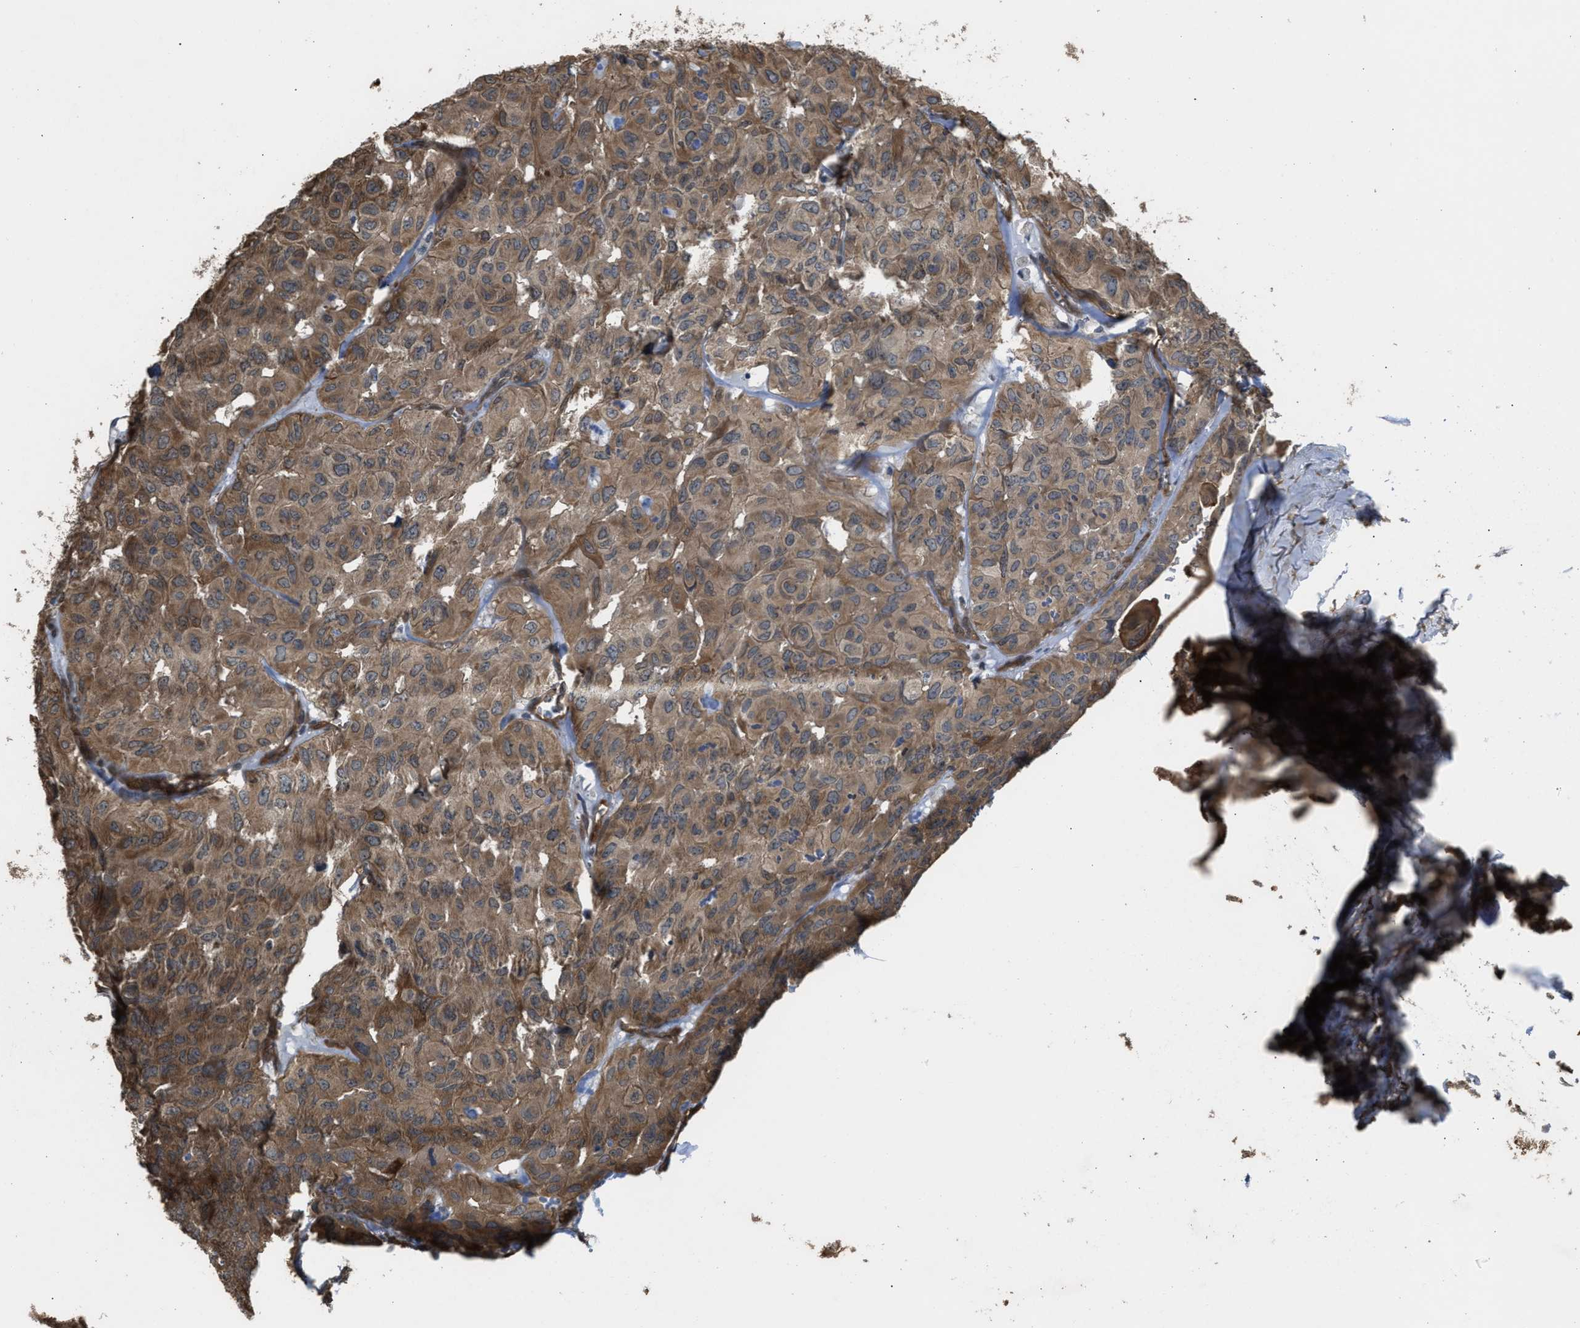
{"staining": {"intensity": "weak", "quantity": ">75%", "location": "cytoplasmic/membranous"}, "tissue": "head and neck cancer", "cell_type": "Tumor cells", "image_type": "cancer", "snomed": [{"axis": "morphology", "description": "Adenocarcinoma, NOS"}, {"axis": "topography", "description": "Salivary gland, NOS"}, {"axis": "topography", "description": "Head-Neck"}], "caption": "A low amount of weak cytoplasmic/membranous expression is seen in about >75% of tumor cells in head and neck adenocarcinoma tissue. Immunohistochemistry stains the protein of interest in brown and the nuclei are stained blue.", "gene": "BAG3", "patient": {"sex": "female", "age": 76}}